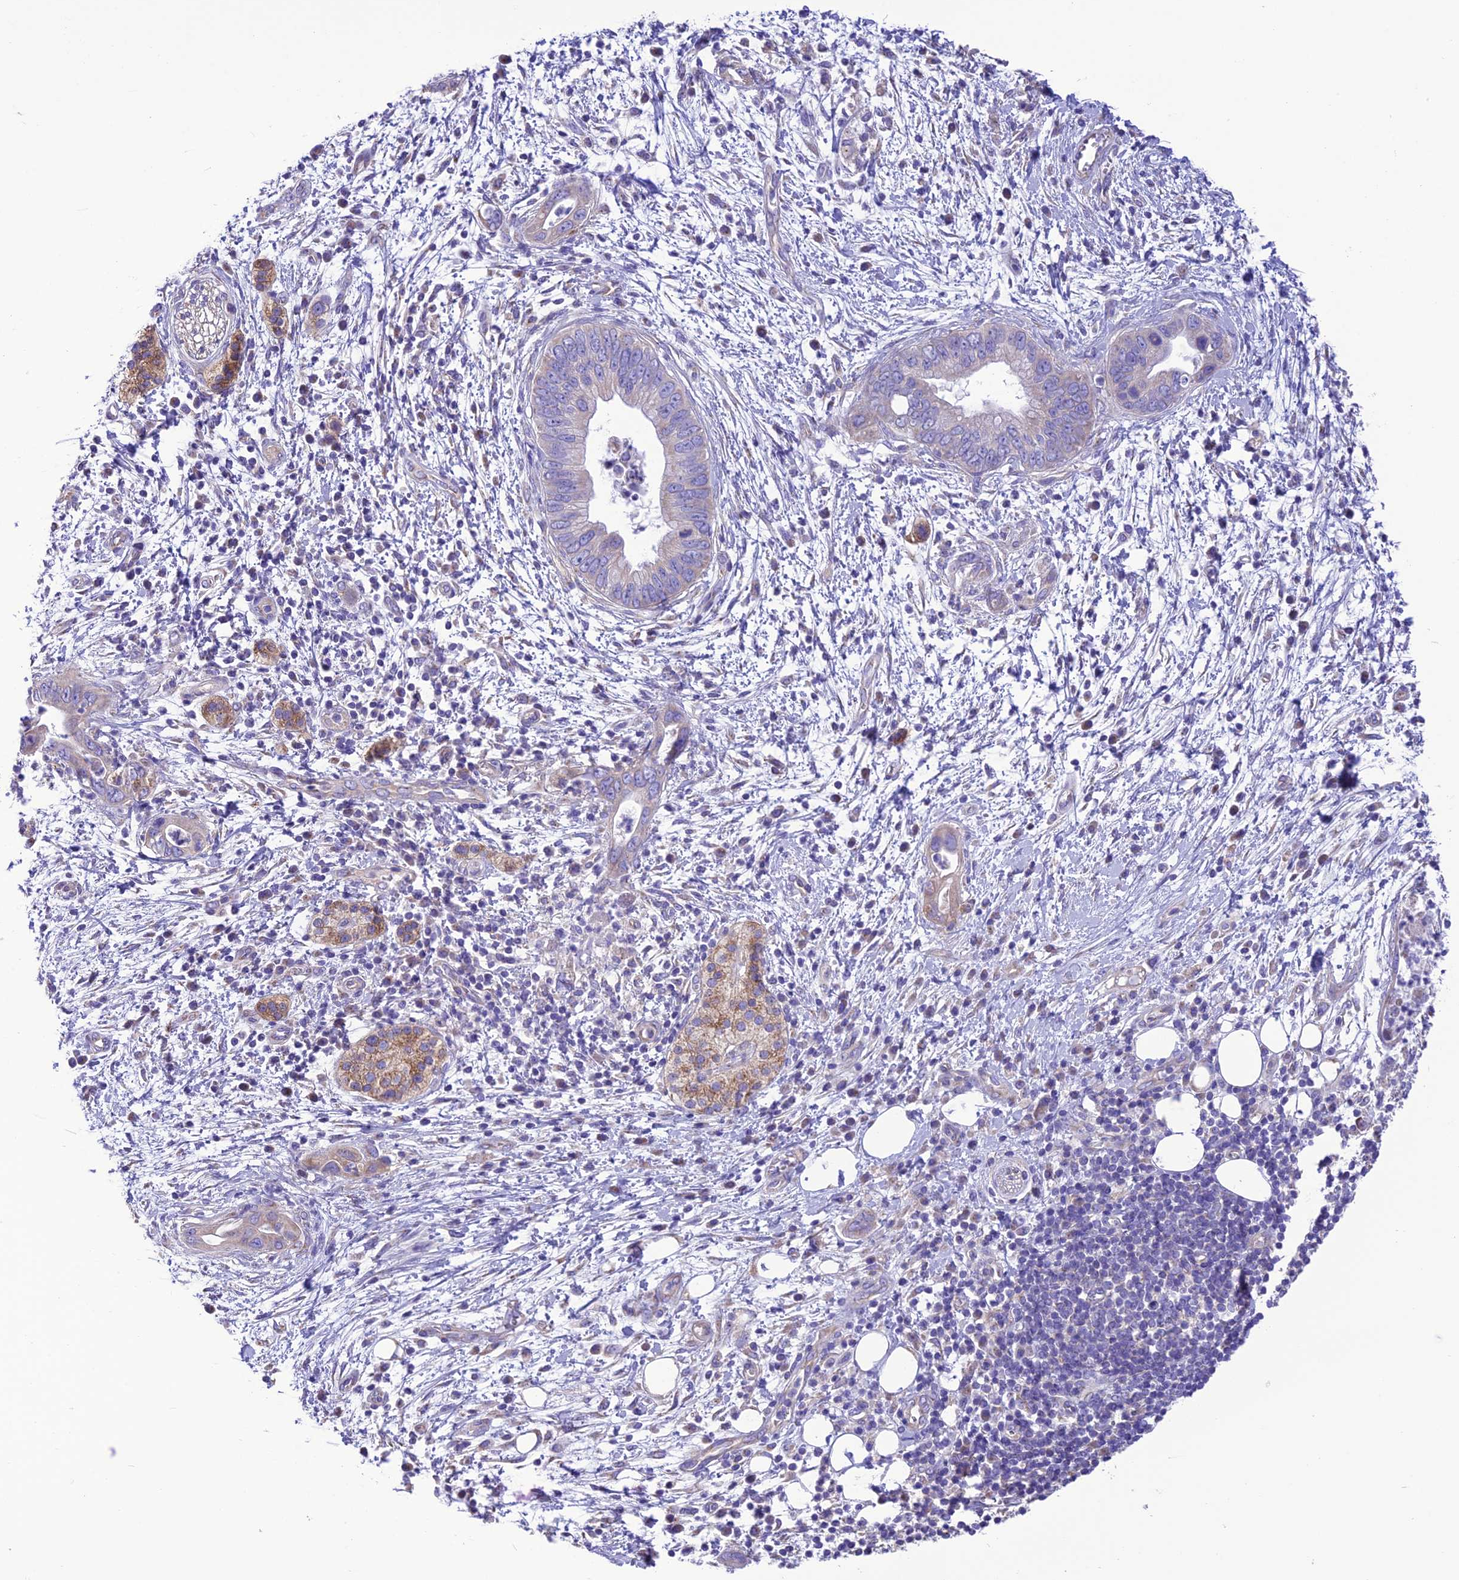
{"staining": {"intensity": "negative", "quantity": "none", "location": "none"}, "tissue": "pancreatic cancer", "cell_type": "Tumor cells", "image_type": "cancer", "snomed": [{"axis": "morphology", "description": "Adenocarcinoma, NOS"}, {"axis": "topography", "description": "Pancreas"}], "caption": "Immunohistochemical staining of pancreatic adenocarcinoma demonstrates no significant expression in tumor cells.", "gene": "MAP3K12", "patient": {"sex": "male", "age": 75}}